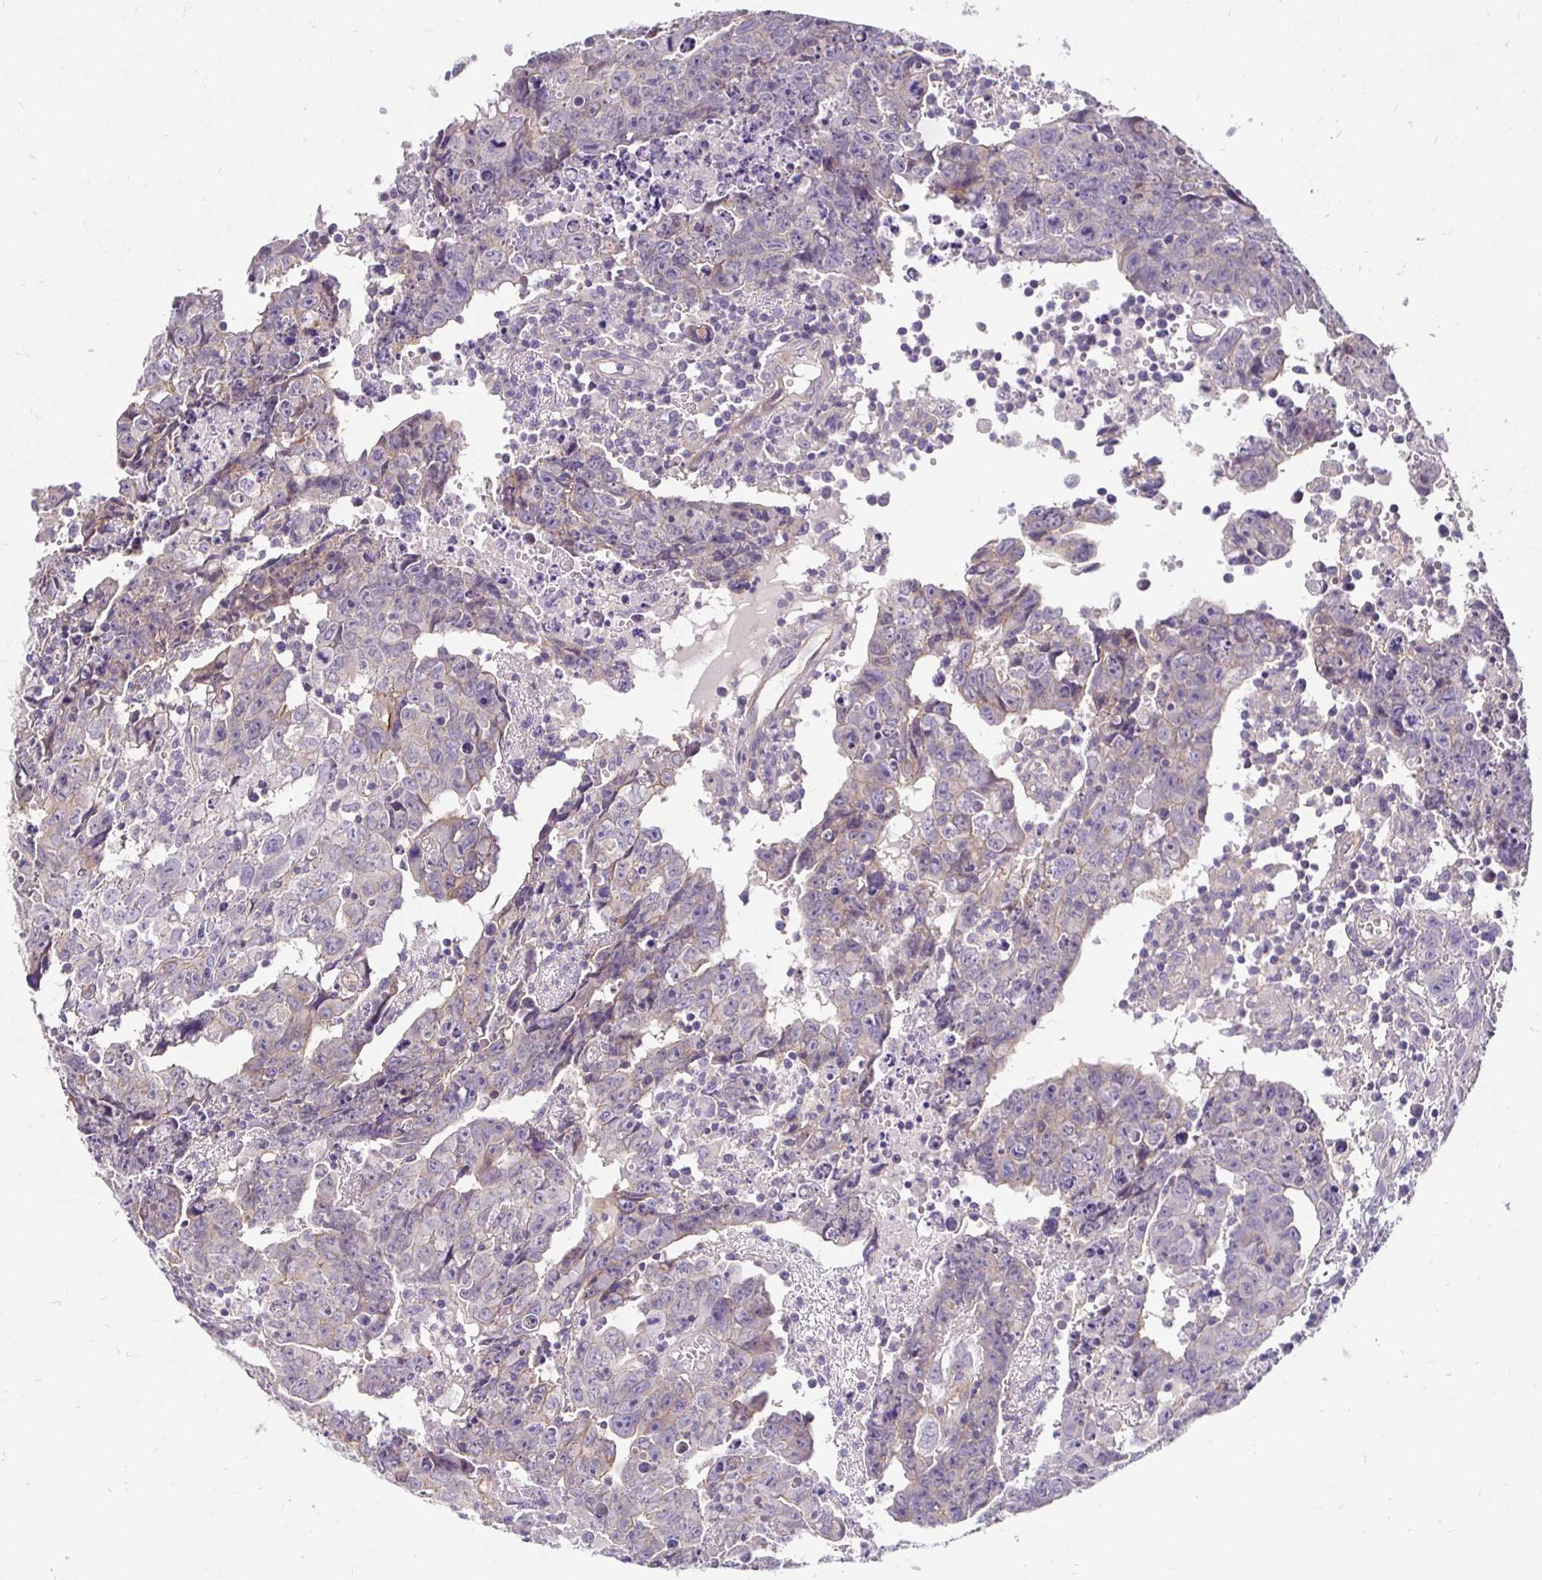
{"staining": {"intensity": "negative", "quantity": "none", "location": "none"}, "tissue": "testis cancer", "cell_type": "Tumor cells", "image_type": "cancer", "snomed": [{"axis": "morphology", "description": "Carcinoma, Embryonal, NOS"}, {"axis": "topography", "description": "Testis"}], "caption": "The photomicrograph demonstrates no significant expression in tumor cells of embryonal carcinoma (testis). The staining was performed using DAB to visualize the protein expression in brown, while the nuclei were stained in blue with hematoxylin (Magnification: 20x).", "gene": "SLC9A1", "patient": {"sex": "male", "age": 22}}